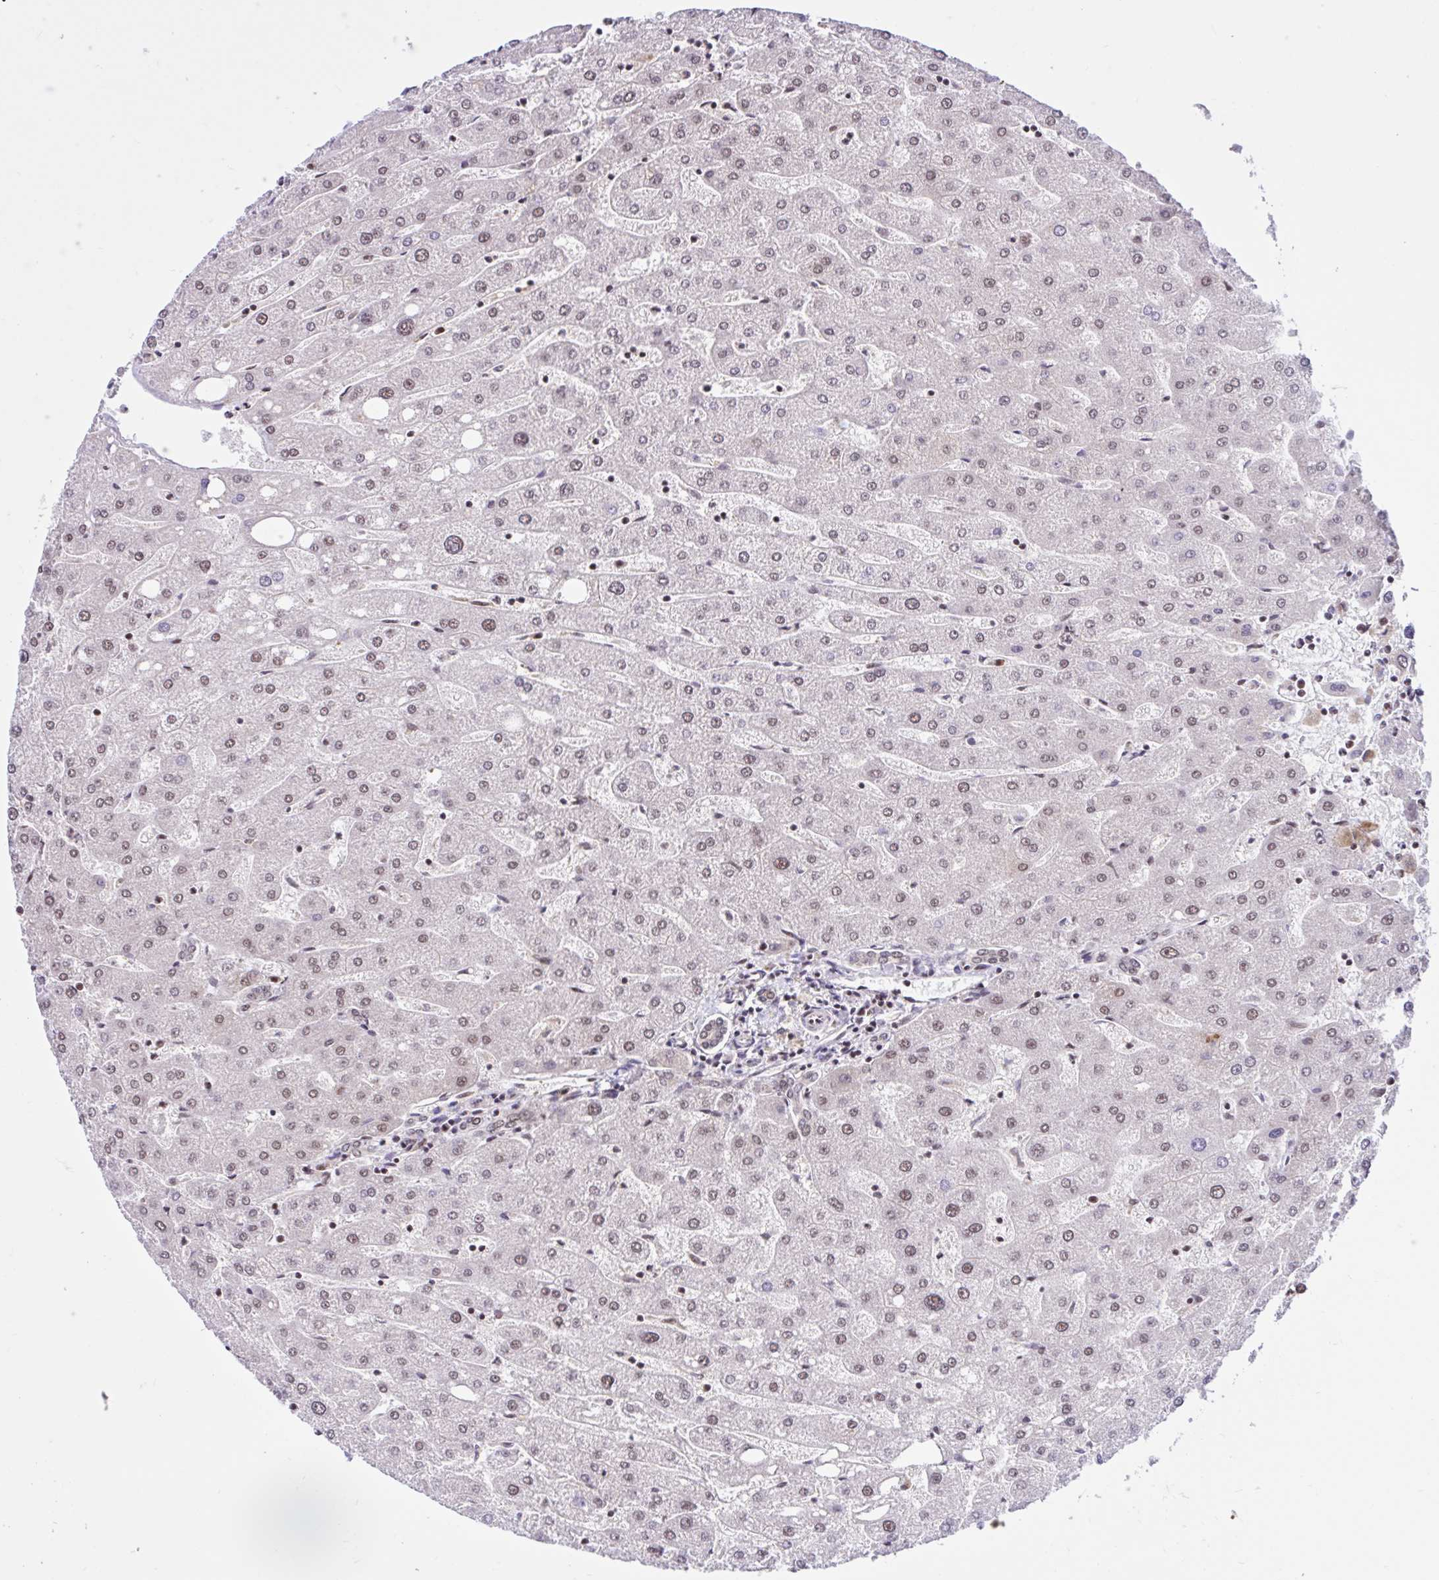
{"staining": {"intensity": "weak", "quantity": ">75%", "location": "nuclear"}, "tissue": "liver", "cell_type": "Cholangiocytes", "image_type": "normal", "snomed": [{"axis": "morphology", "description": "Normal tissue, NOS"}, {"axis": "topography", "description": "Liver"}], "caption": "DAB (3,3'-diaminobenzidine) immunohistochemical staining of normal liver reveals weak nuclear protein staining in approximately >75% of cholangiocytes. The staining was performed using DAB (3,3'-diaminobenzidine) to visualize the protein expression in brown, while the nuclei were stained in blue with hematoxylin (Magnification: 20x).", "gene": "CCDC12", "patient": {"sex": "male", "age": 67}}